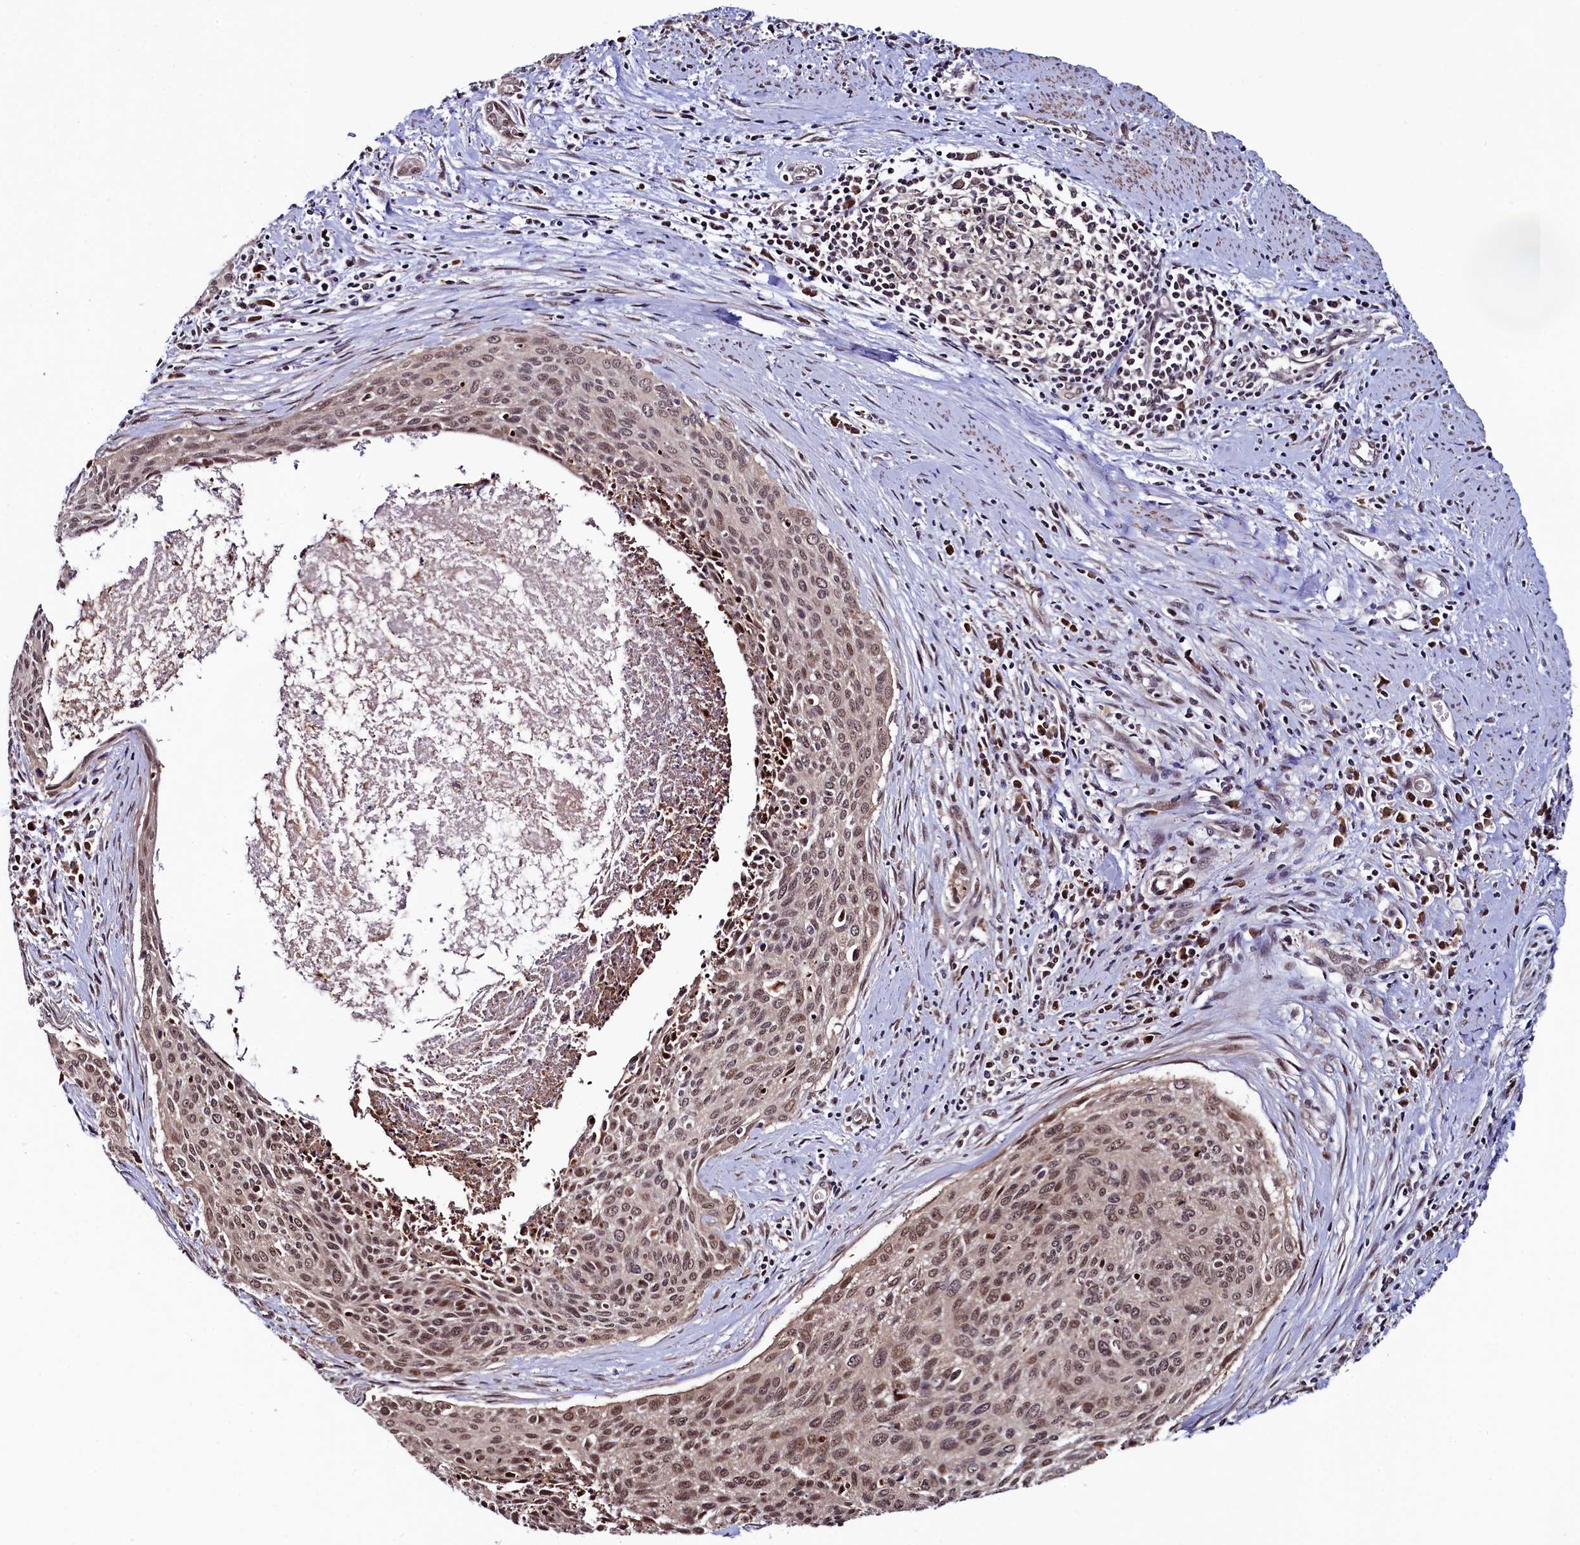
{"staining": {"intensity": "moderate", "quantity": ">75%", "location": "nuclear"}, "tissue": "cervical cancer", "cell_type": "Tumor cells", "image_type": "cancer", "snomed": [{"axis": "morphology", "description": "Squamous cell carcinoma, NOS"}, {"axis": "topography", "description": "Cervix"}], "caption": "Immunohistochemistry (DAB (3,3'-diaminobenzidine)) staining of cervical squamous cell carcinoma displays moderate nuclear protein positivity in approximately >75% of tumor cells.", "gene": "LEO1", "patient": {"sex": "female", "age": 55}}